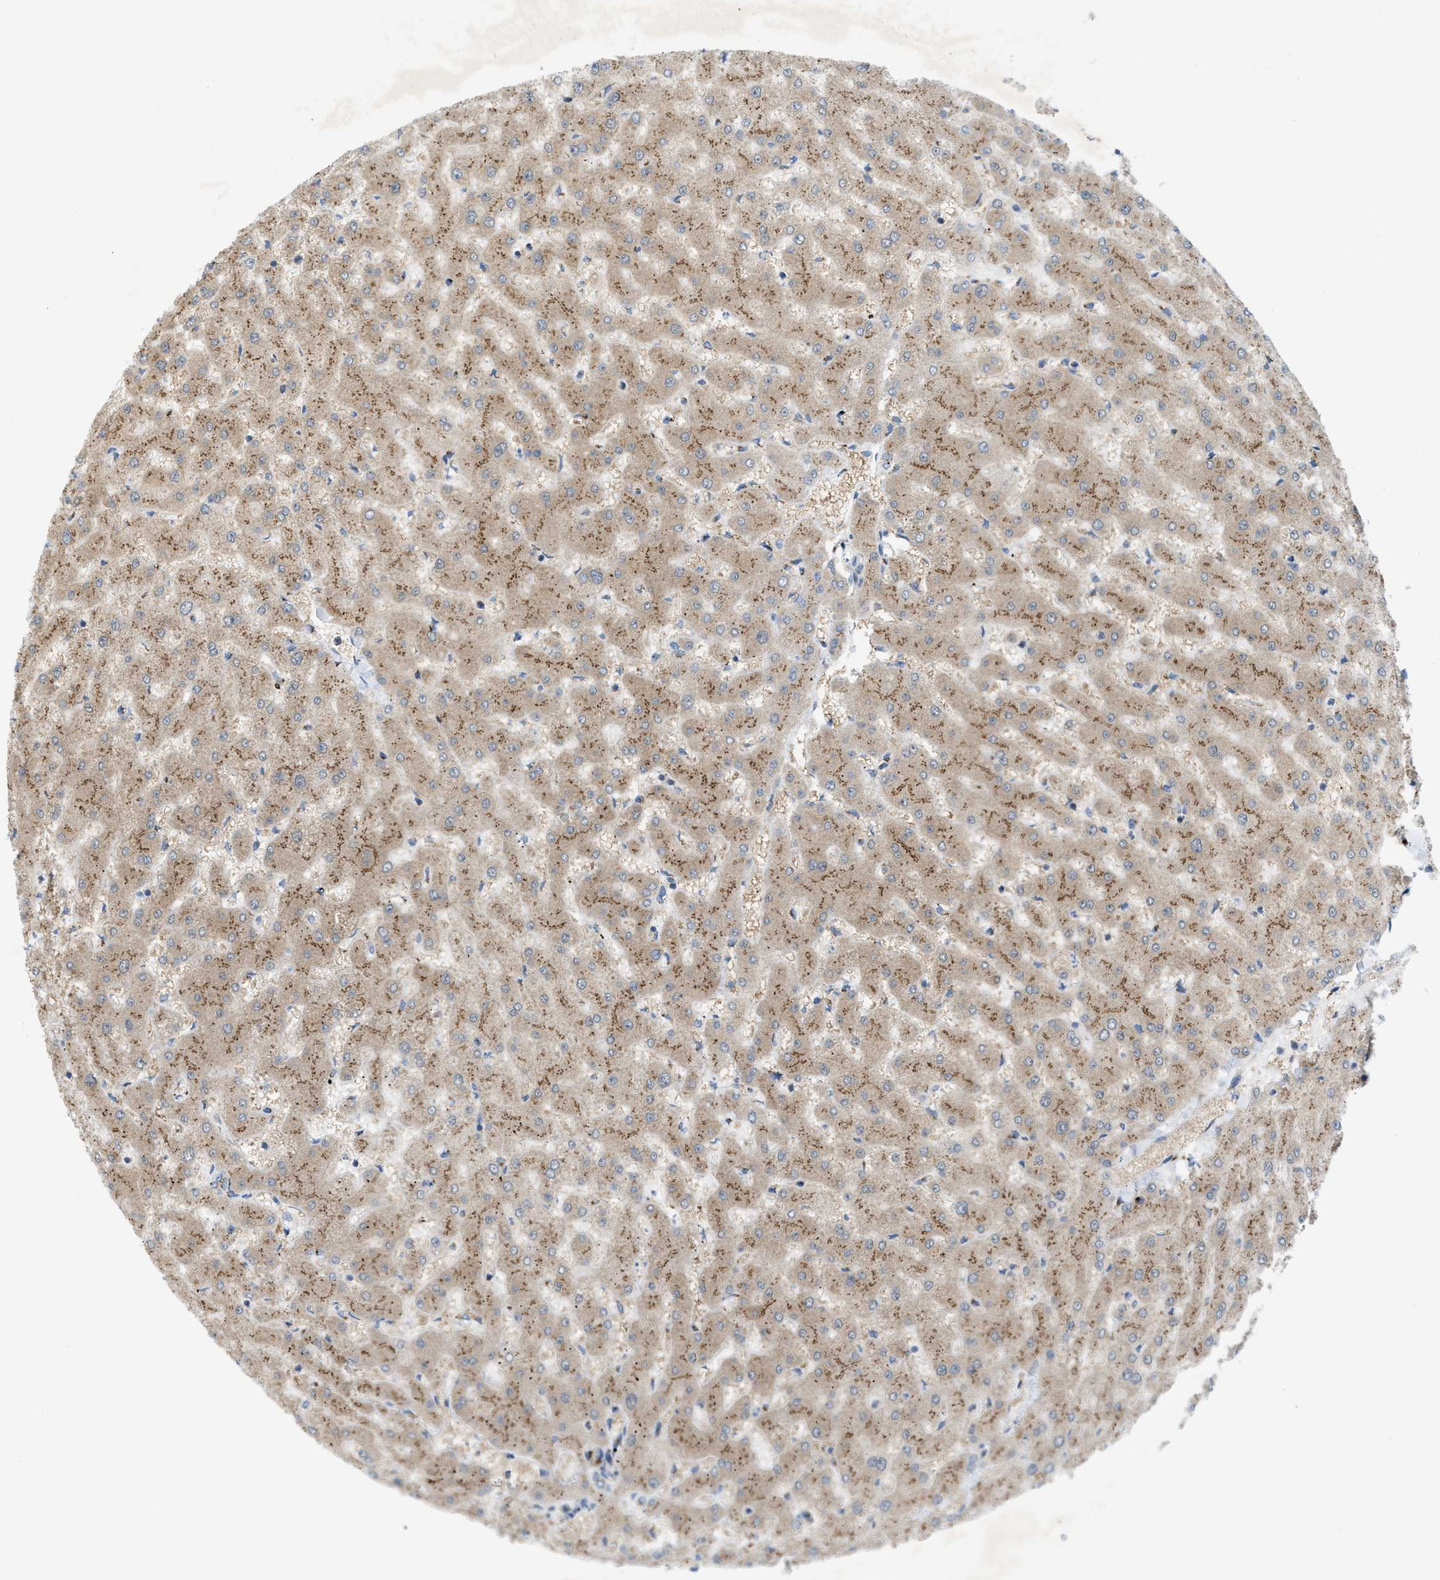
{"staining": {"intensity": "weak", "quantity": ">75%", "location": "cytoplasmic/membranous"}, "tissue": "liver", "cell_type": "Cholangiocytes", "image_type": "normal", "snomed": [{"axis": "morphology", "description": "Normal tissue, NOS"}, {"axis": "topography", "description": "Liver"}], "caption": "IHC histopathology image of unremarkable liver: human liver stained using IHC displays low levels of weak protein expression localized specifically in the cytoplasmic/membranous of cholangiocytes, appearing as a cytoplasmic/membranous brown color.", "gene": "SLC38A10", "patient": {"sex": "female", "age": 63}}